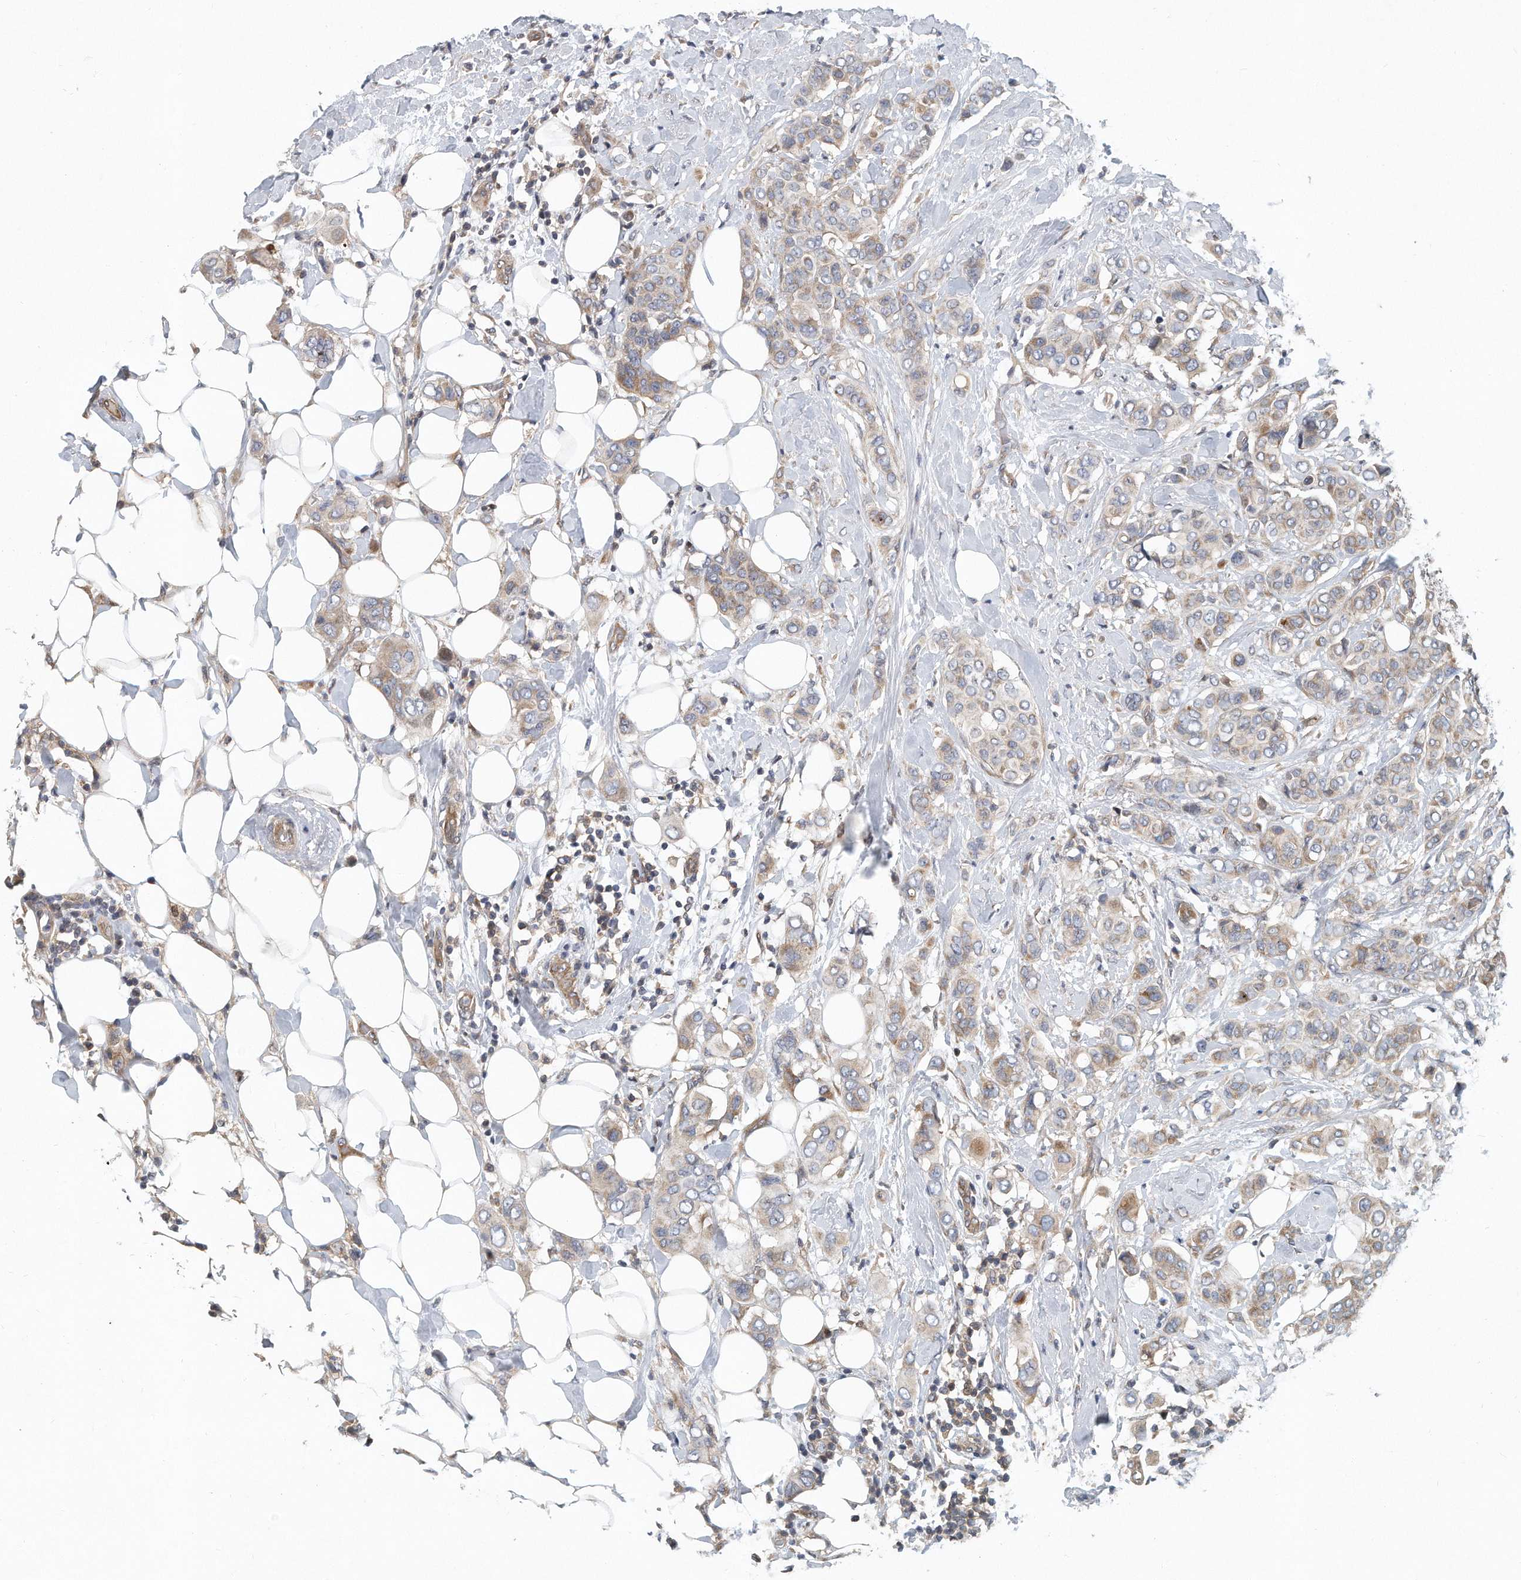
{"staining": {"intensity": "moderate", "quantity": ">75%", "location": "cytoplasmic/membranous"}, "tissue": "breast cancer", "cell_type": "Tumor cells", "image_type": "cancer", "snomed": [{"axis": "morphology", "description": "Lobular carcinoma"}, {"axis": "topography", "description": "Breast"}], "caption": "Immunohistochemistry (IHC) of lobular carcinoma (breast) demonstrates medium levels of moderate cytoplasmic/membranous expression in about >75% of tumor cells.", "gene": "PCDH8", "patient": {"sex": "female", "age": 51}}